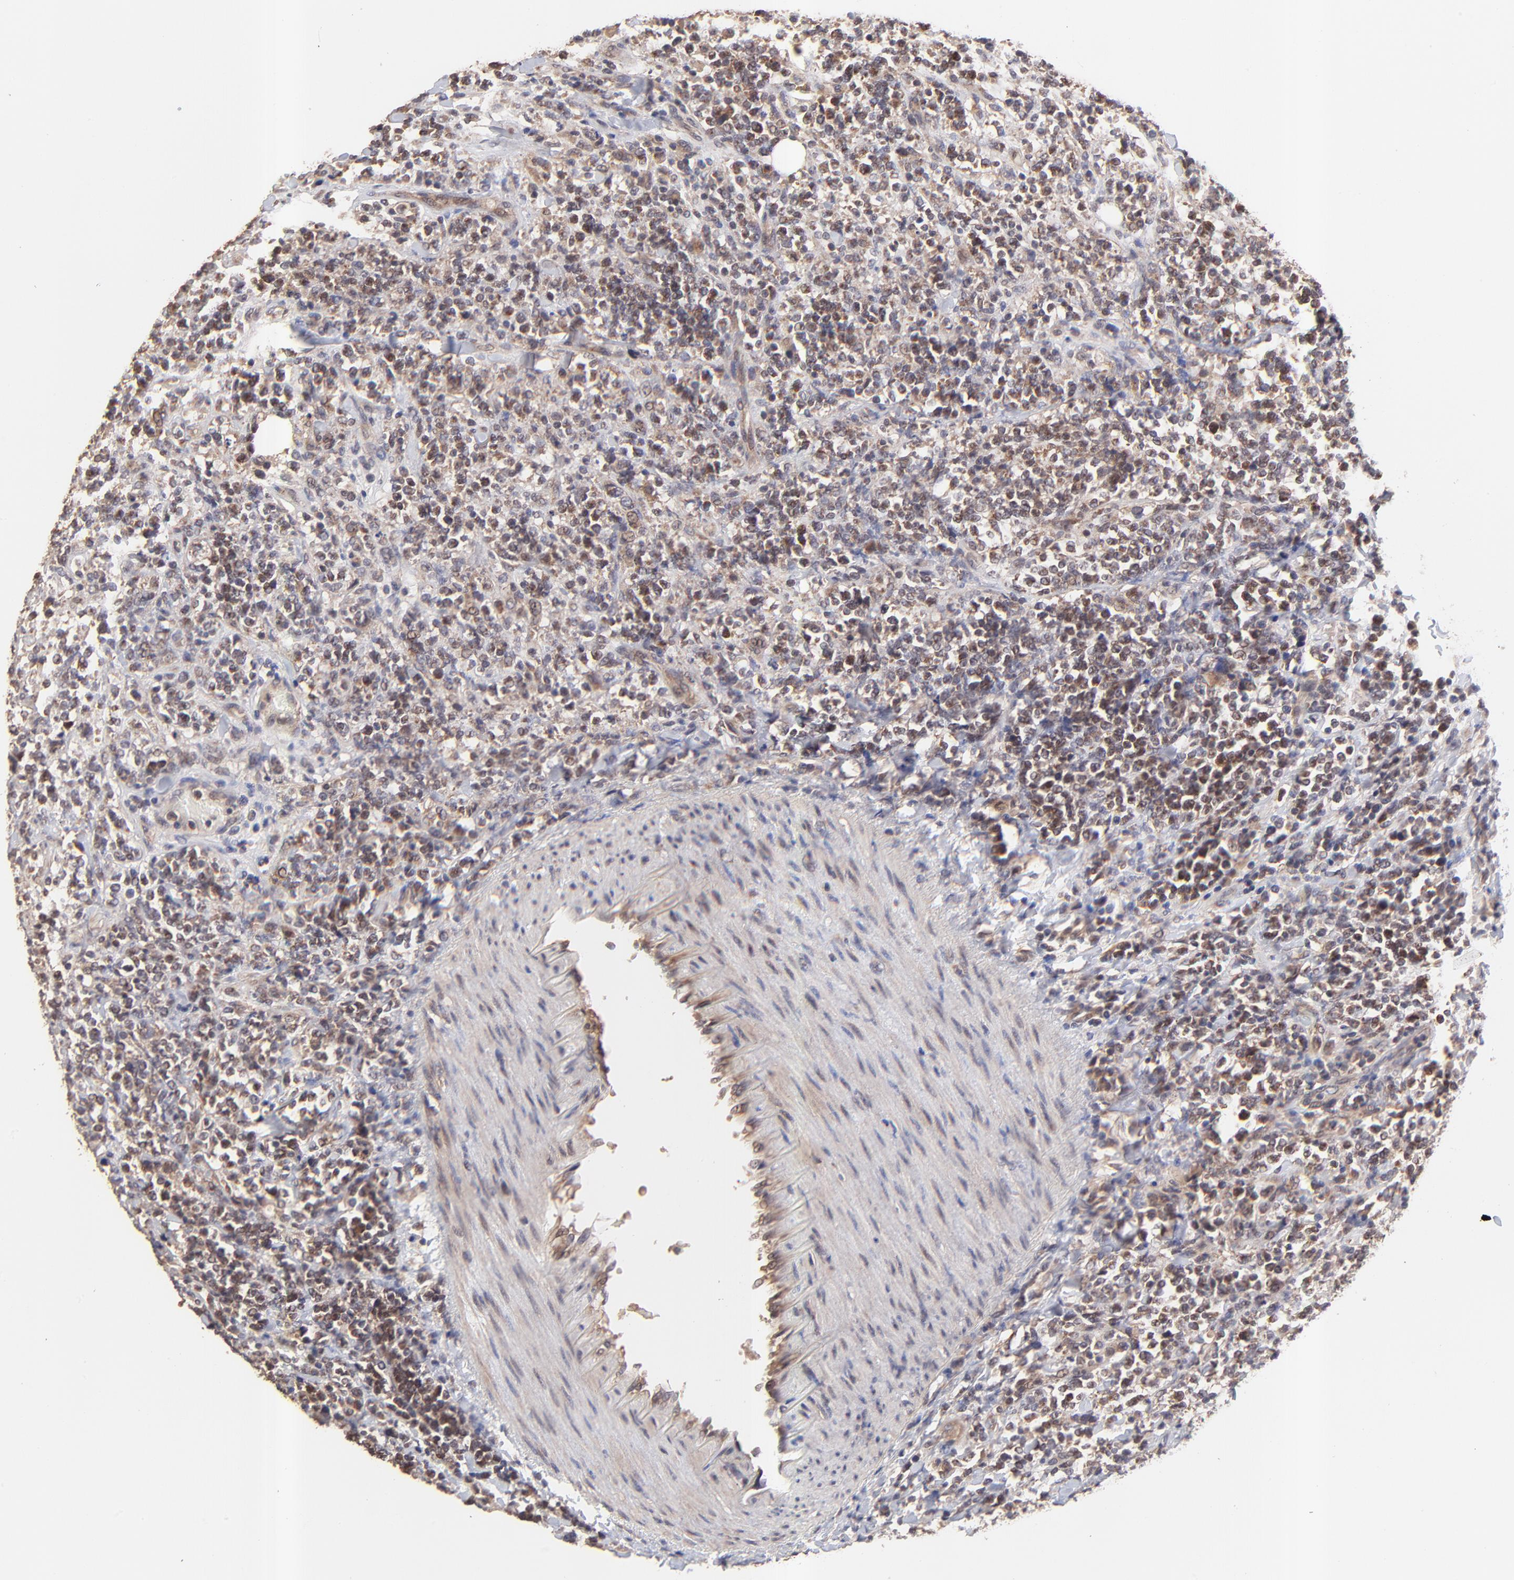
{"staining": {"intensity": "weak", "quantity": "<25%", "location": "cytoplasmic/membranous,nuclear"}, "tissue": "lymphoma", "cell_type": "Tumor cells", "image_type": "cancer", "snomed": [{"axis": "morphology", "description": "Malignant lymphoma, non-Hodgkin's type, High grade"}, {"axis": "topography", "description": "Soft tissue"}], "caption": "There is no significant expression in tumor cells of malignant lymphoma, non-Hodgkin's type (high-grade).", "gene": "BAIAP2L2", "patient": {"sex": "male", "age": 18}}